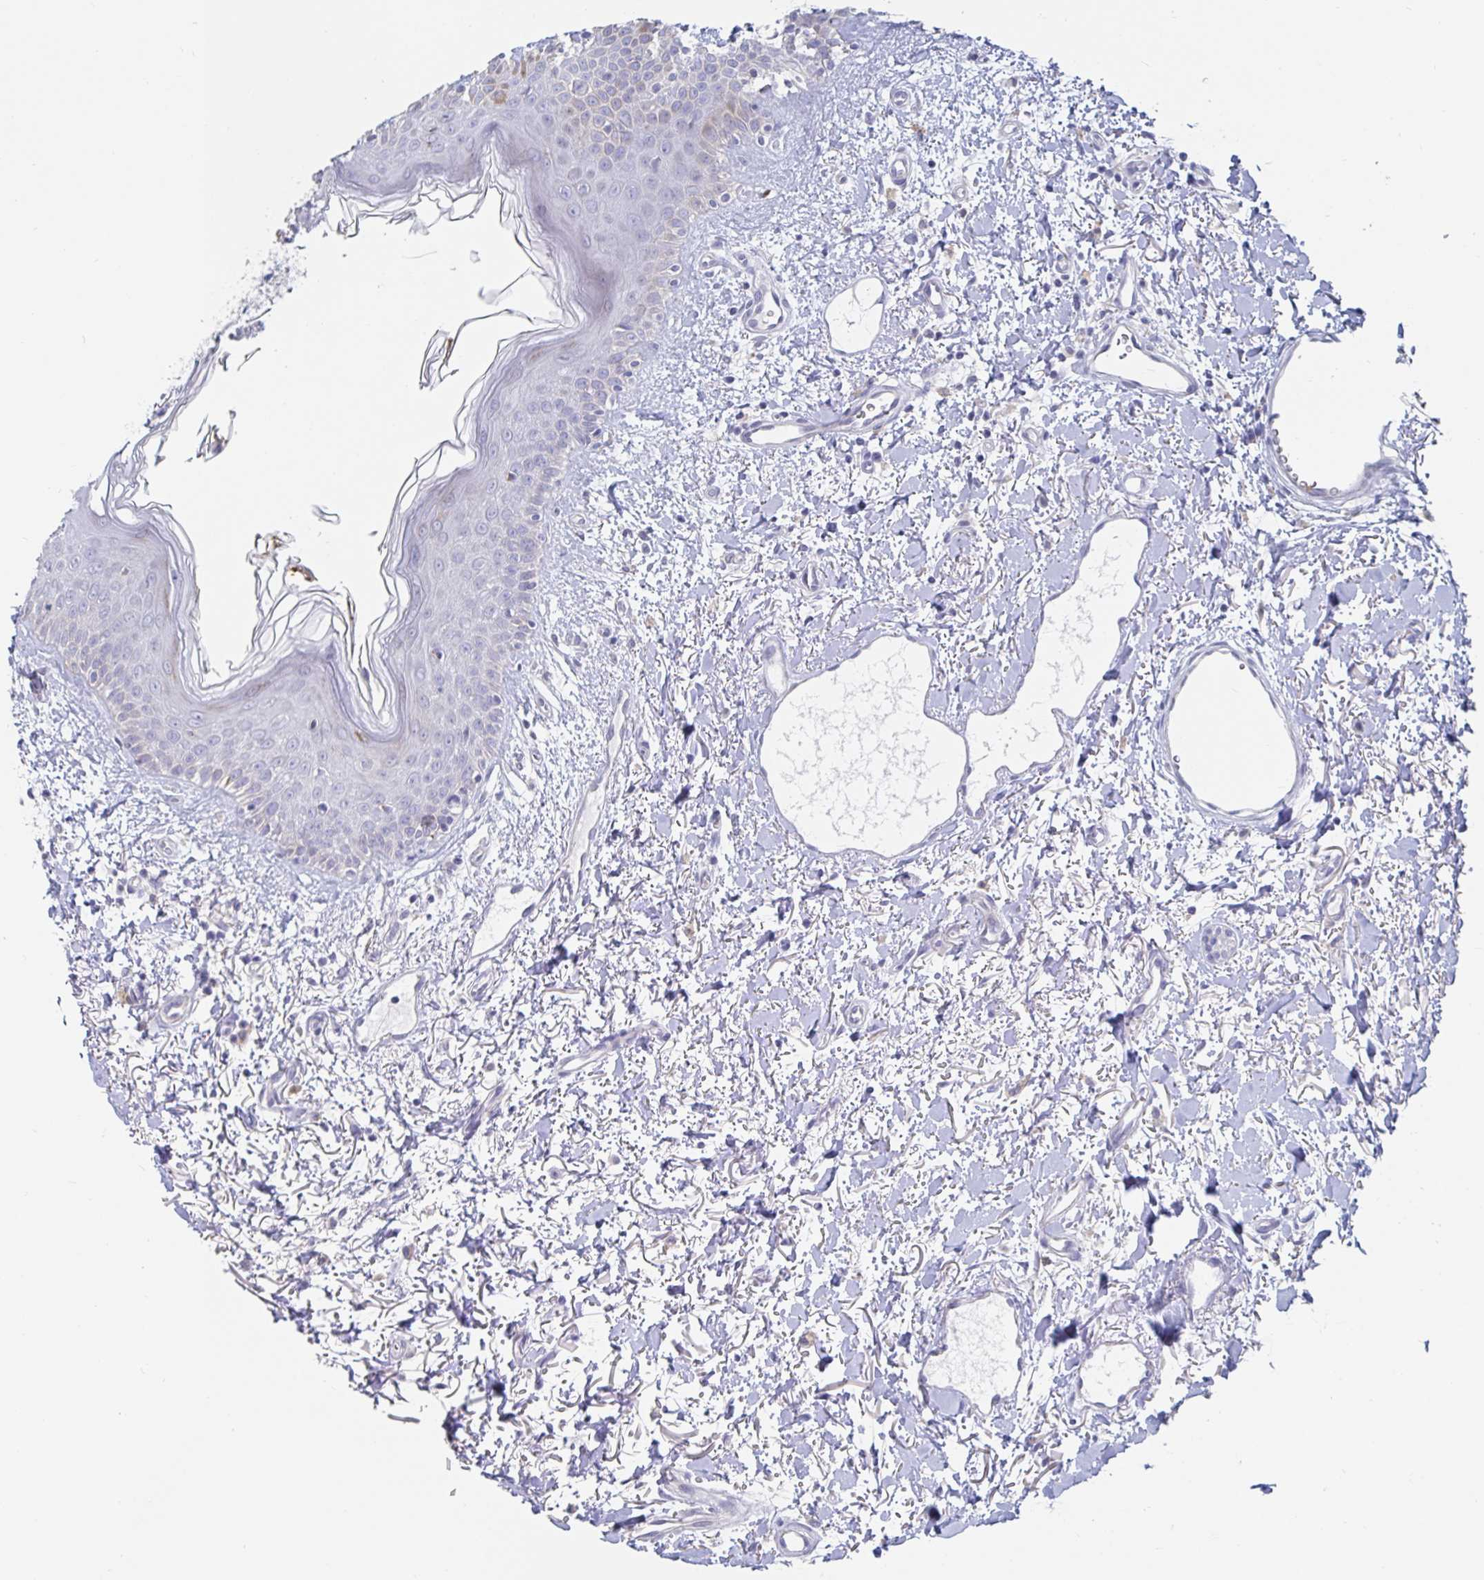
{"staining": {"intensity": "negative", "quantity": "none", "location": "none"}, "tissue": "breast cancer", "cell_type": "Tumor cells", "image_type": "cancer", "snomed": [{"axis": "morphology", "description": "Duct carcinoma"}, {"axis": "topography", "description": "Breast"}], "caption": "Tumor cells are negative for protein expression in human infiltrating ductal carcinoma (breast).", "gene": "SPPL3", "patient": {"sex": "female", "age": 54}}